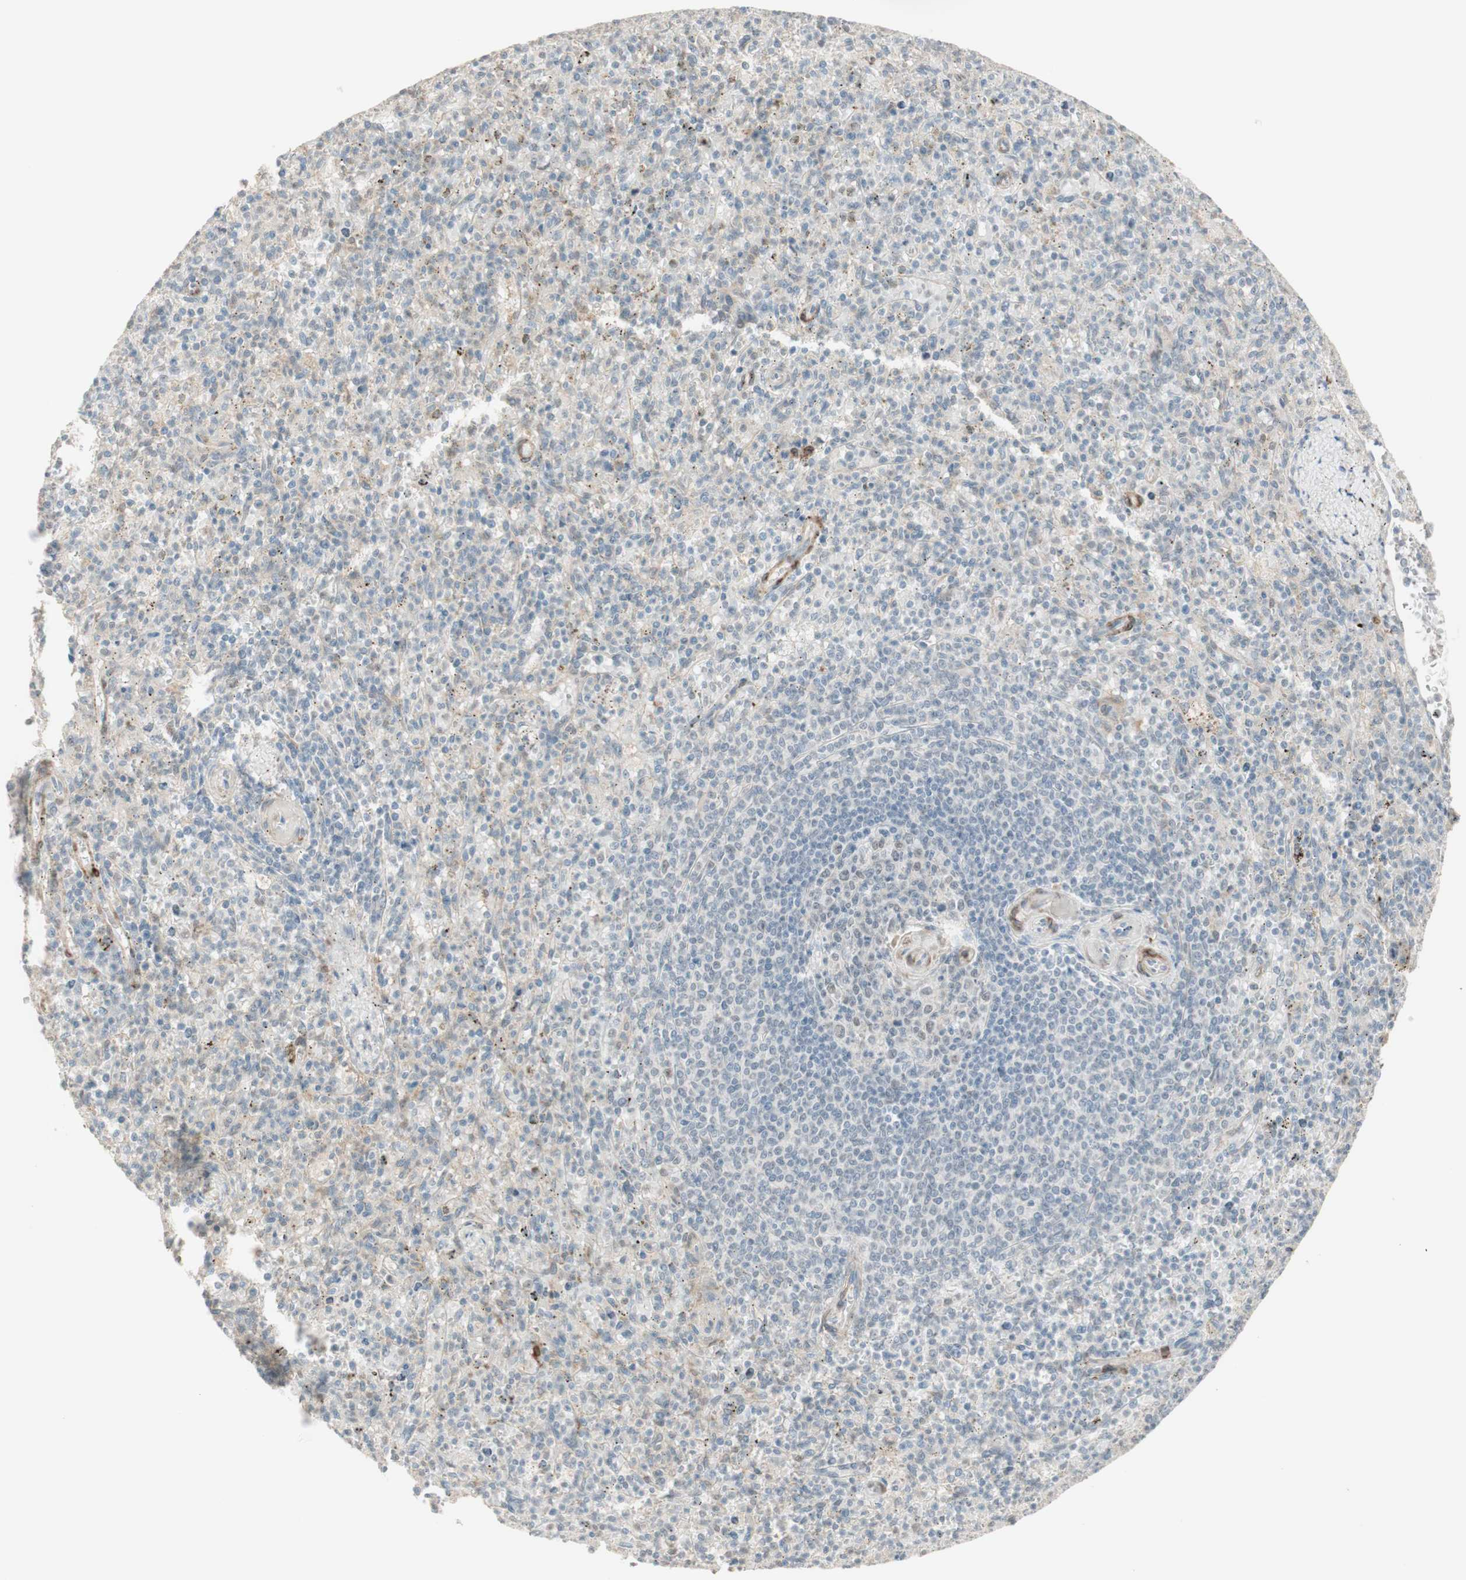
{"staining": {"intensity": "negative", "quantity": "none", "location": "none"}, "tissue": "spleen", "cell_type": "Cells in red pulp", "image_type": "normal", "snomed": [{"axis": "morphology", "description": "Normal tissue, NOS"}, {"axis": "topography", "description": "Spleen"}], "caption": "Image shows no significant protein positivity in cells in red pulp of benign spleen. (Stains: DAB immunohistochemistry (IHC) with hematoxylin counter stain, Microscopy: brightfield microscopy at high magnification).", "gene": "MUC3A", "patient": {"sex": "male", "age": 72}}